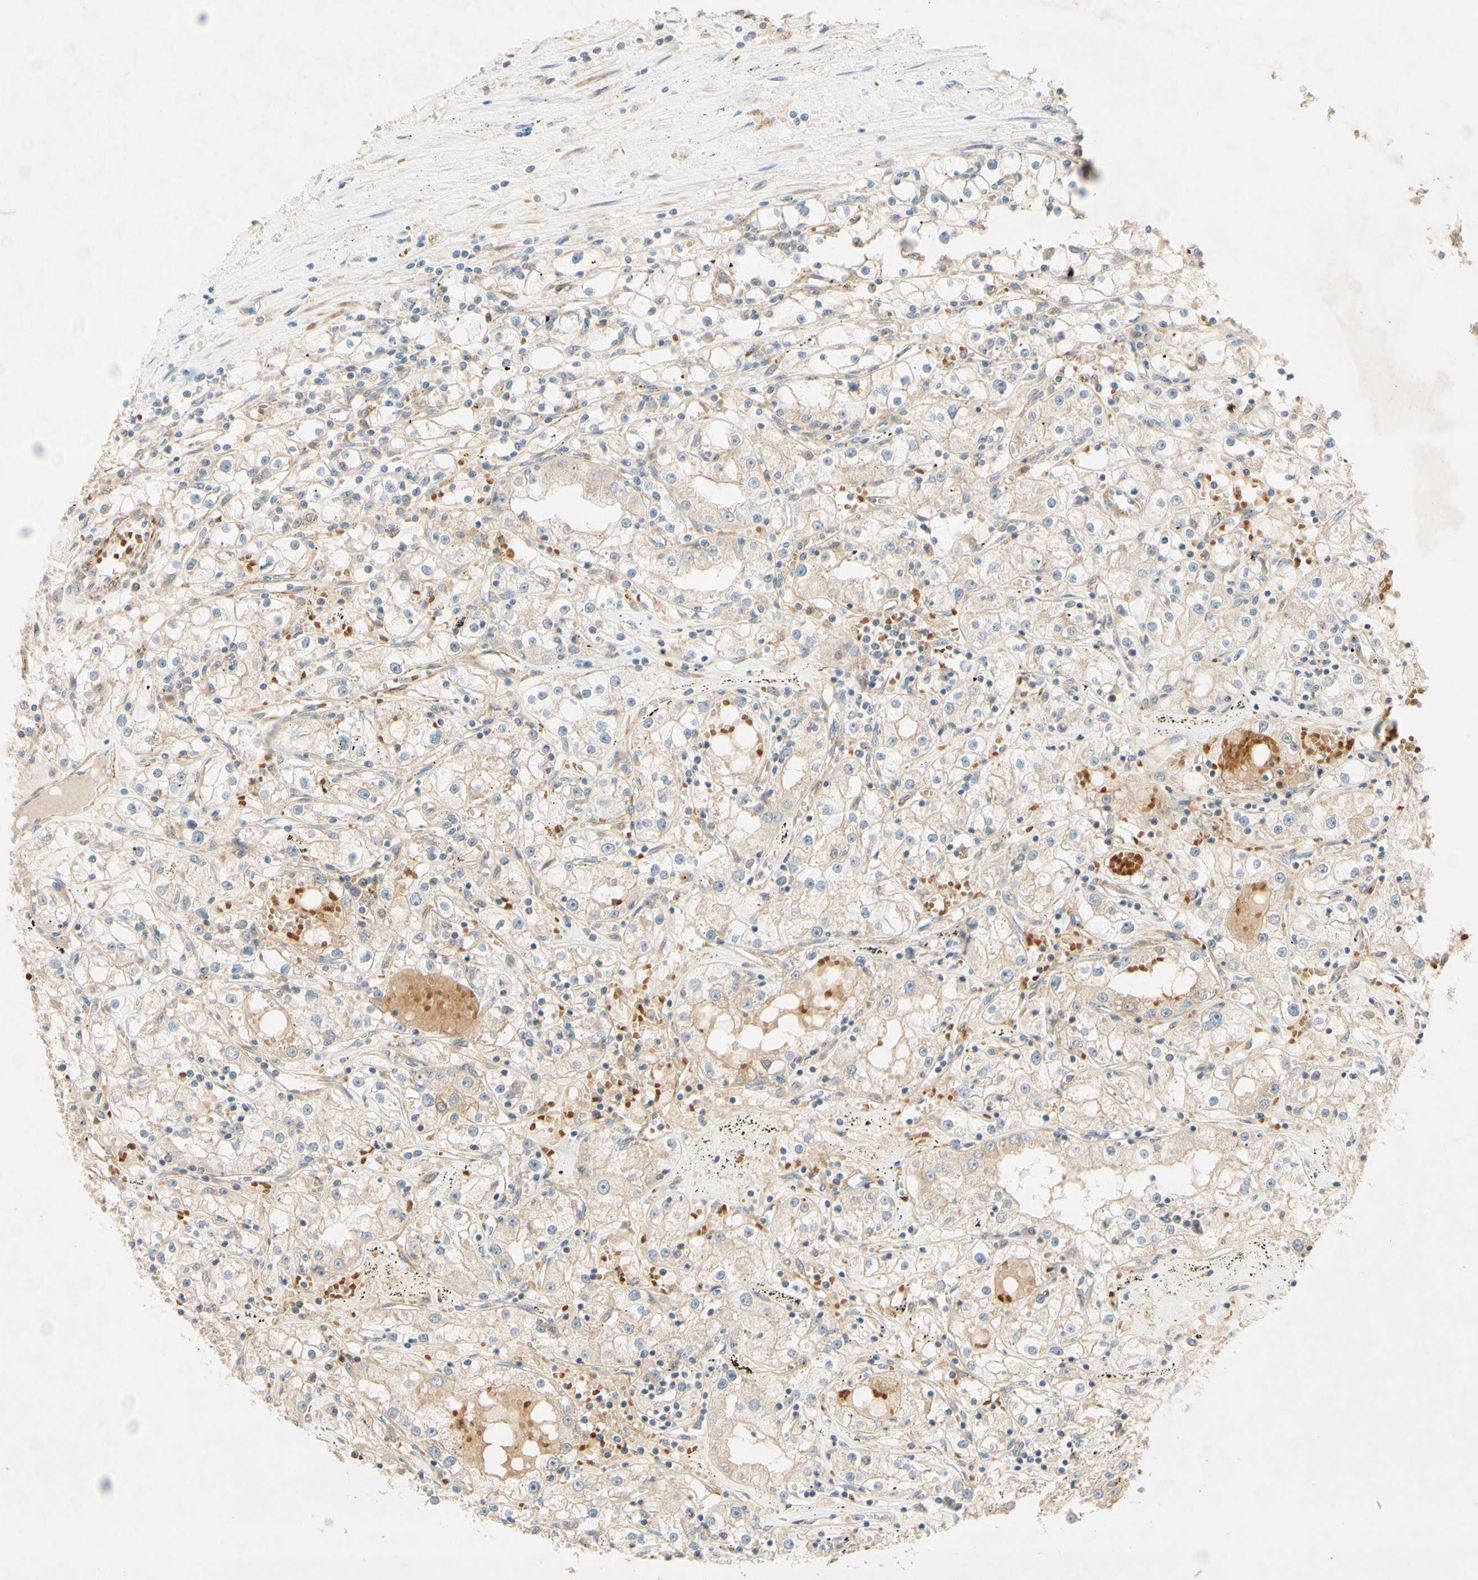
{"staining": {"intensity": "weak", "quantity": ">75%", "location": "cytoplasmic/membranous"}, "tissue": "renal cancer", "cell_type": "Tumor cells", "image_type": "cancer", "snomed": [{"axis": "morphology", "description": "Adenocarcinoma, NOS"}, {"axis": "topography", "description": "Kidney"}], "caption": "This photomicrograph reveals immunohistochemistry (IHC) staining of human adenocarcinoma (renal), with low weak cytoplasmic/membranous positivity in approximately >75% of tumor cells.", "gene": "ADAM17", "patient": {"sex": "male", "age": 56}}